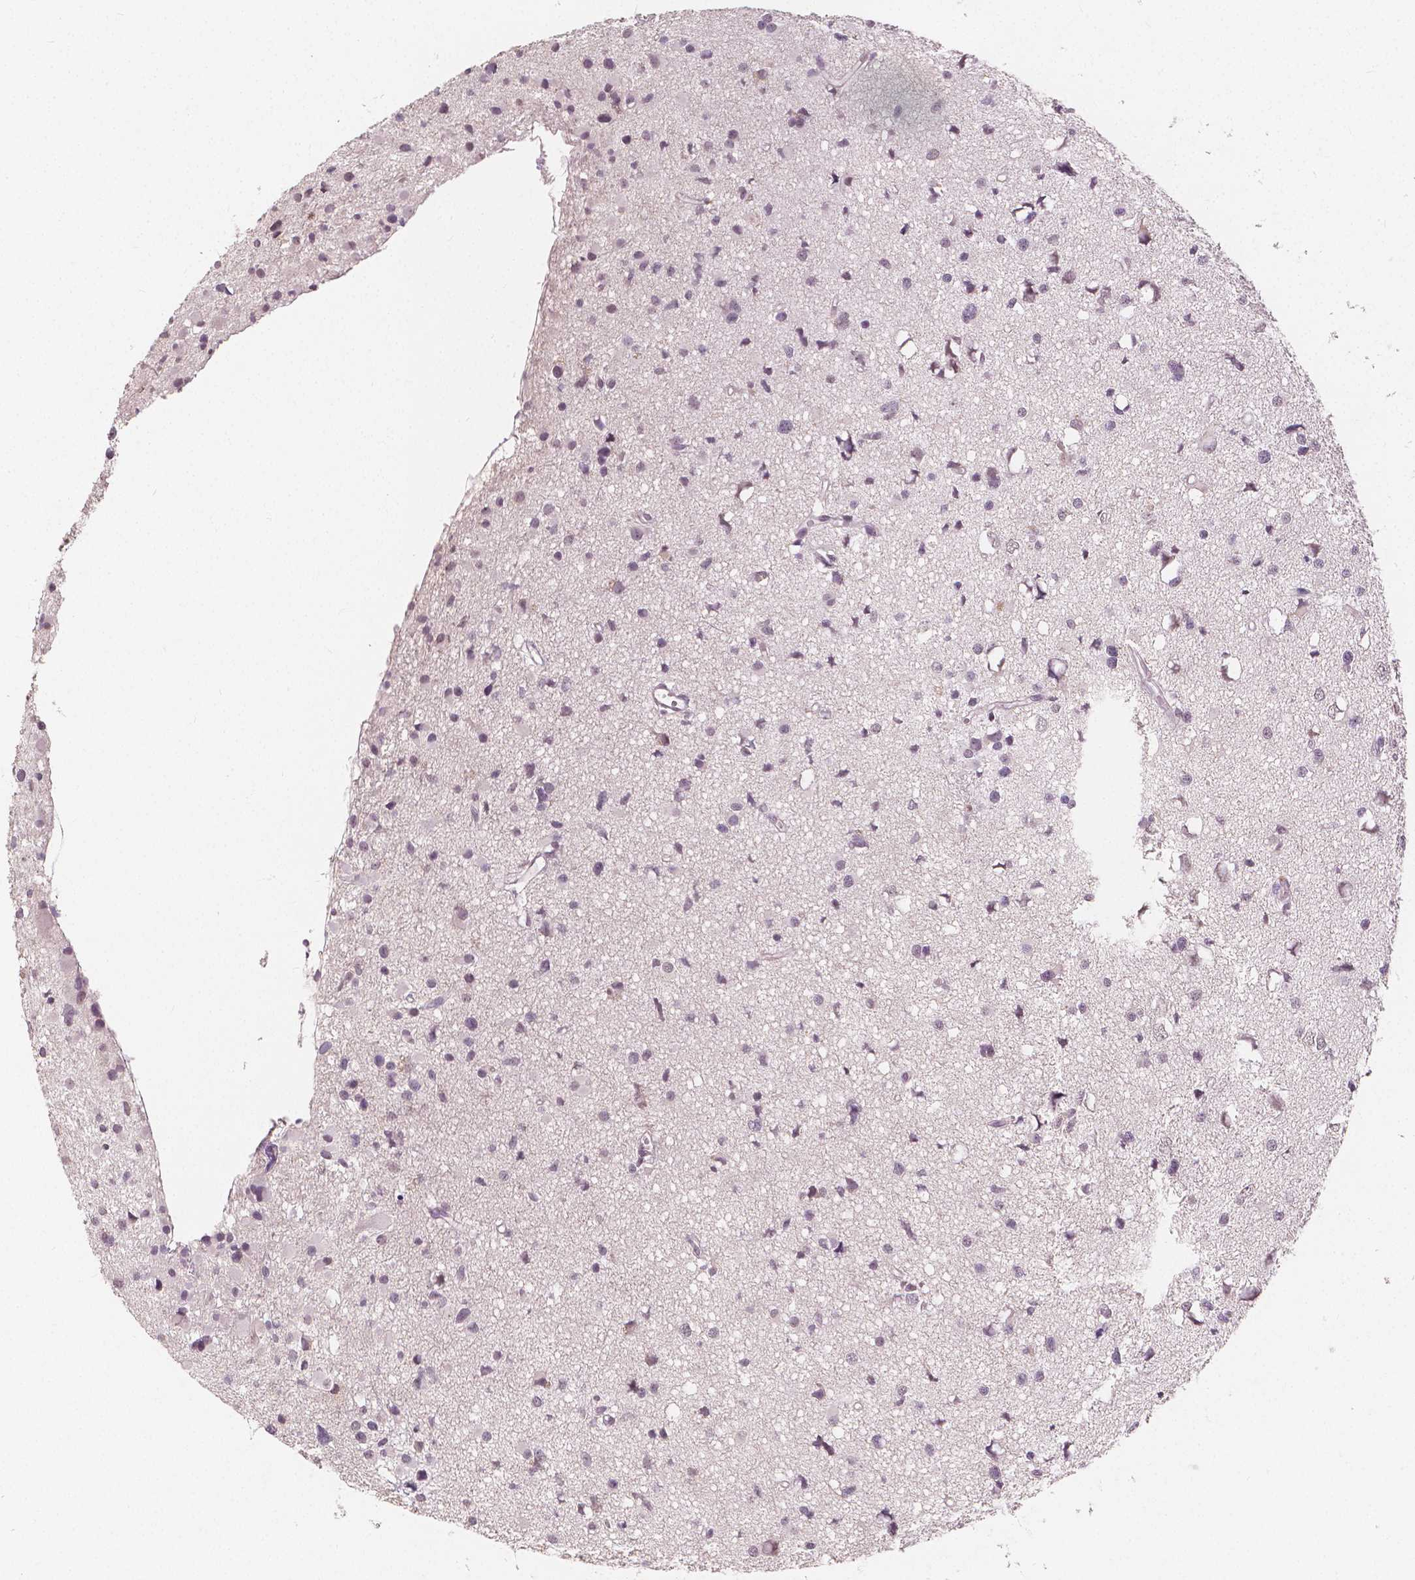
{"staining": {"intensity": "negative", "quantity": "none", "location": "none"}, "tissue": "glioma", "cell_type": "Tumor cells", "image_type": "cancer", "snomed": [{"axis": "morphology", "description": "Glioma, malignant, High grade"}, {"axis": "topography", "description": "Brain"}], "caption": "IHC histopathology image of neoplastic tissue: human glioma stained with DAB demonstrates no significant protein staining in tumor cells.", "gene": "NOLC1", "patient": {"sex": "male", "age": 54}}